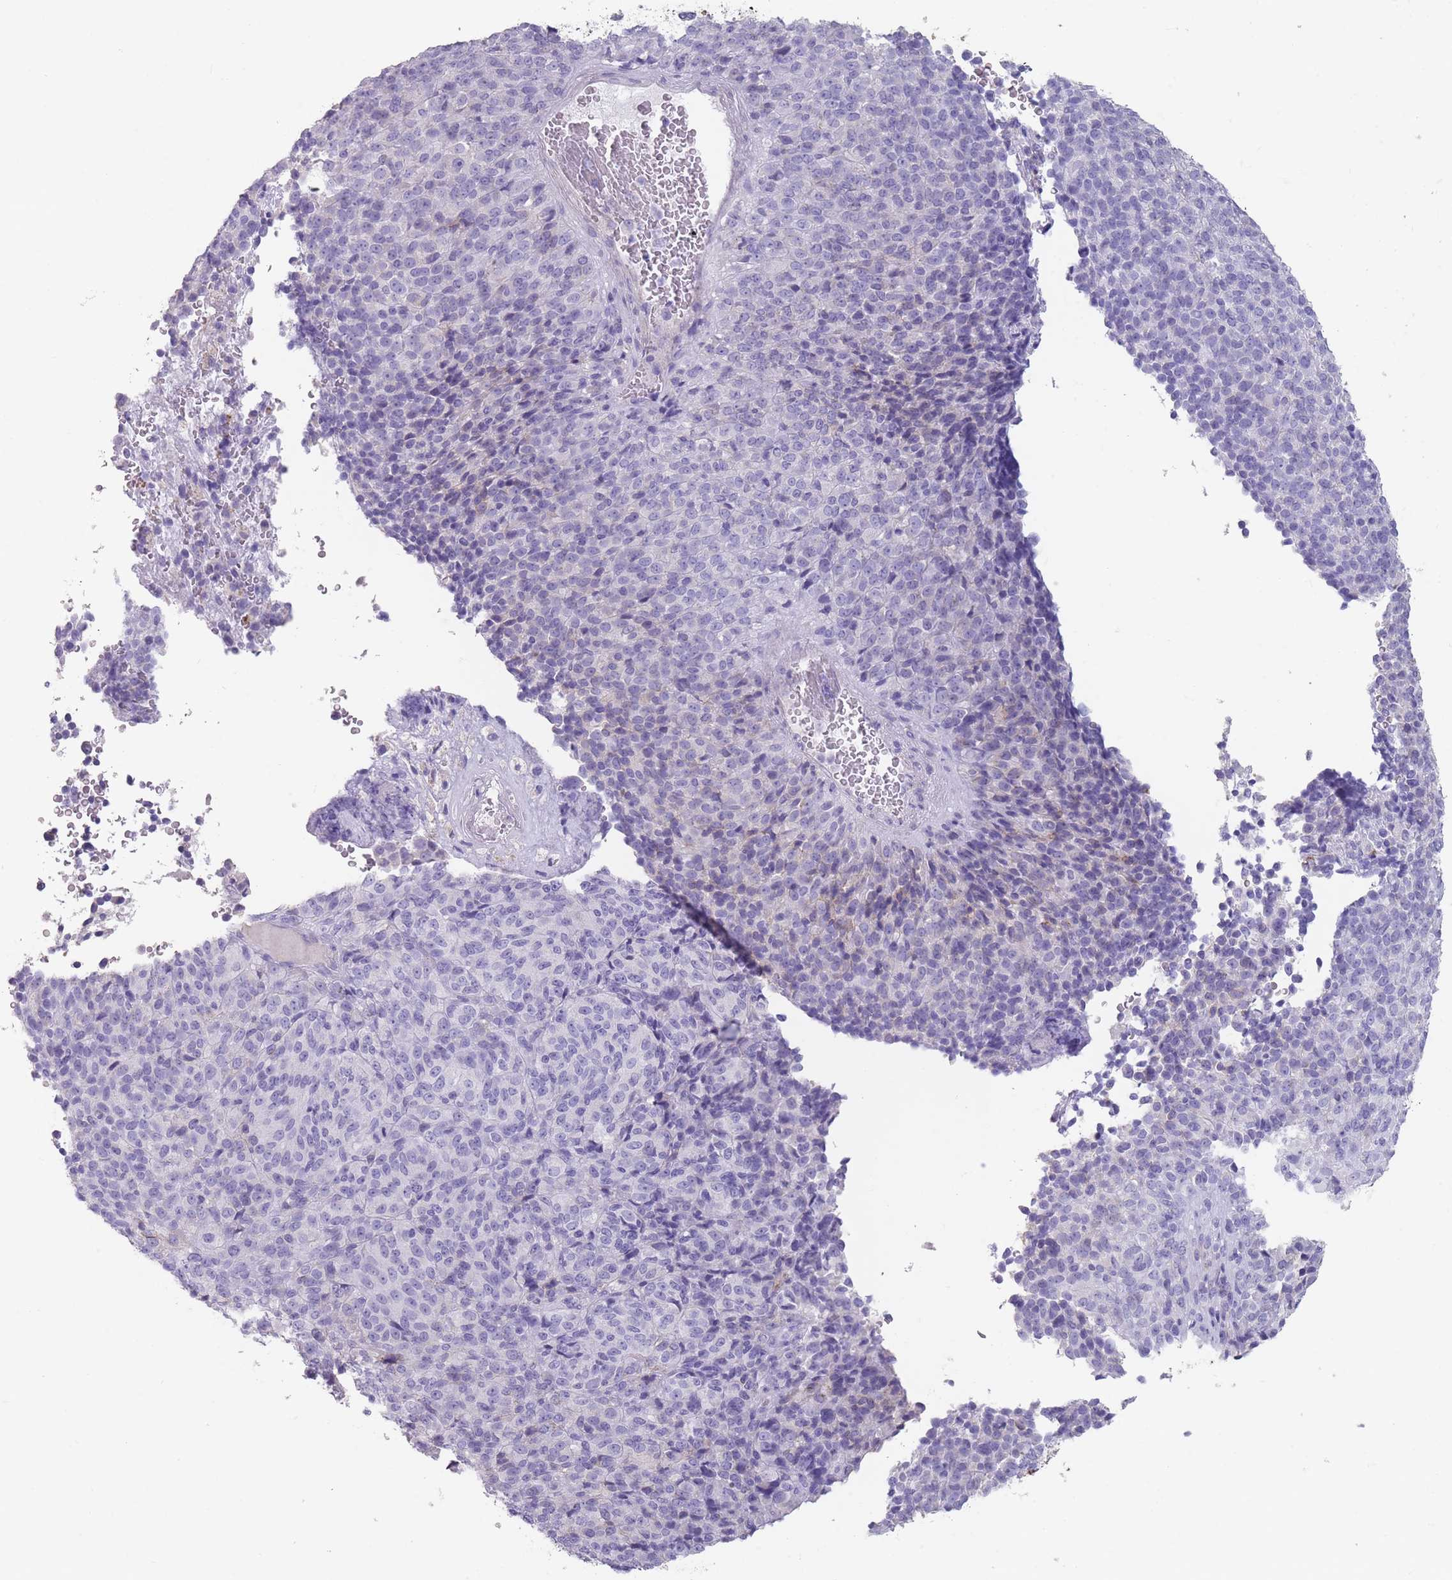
{"staining": {"intensity": "negative", "quantity": "none", "location": "none"}, "tissue": "melanoma", "cell_type": "Tumor cells", "image_type": "cancer", "snomed": [{"axis": "morphology", "description": "Malignant melanoma, Metastatic site"}, {"axis": "topography", "description": "Brain"}], "caption": "IHC of human melanoma reveals no staining in tumor cells. (DAB (3,3'-diaminobenzidine) immunohistochemistry (IHC) with hematoxylin counter stain).", "gene": "RHBG", "patient": {"sex": "female", "age": 56}}